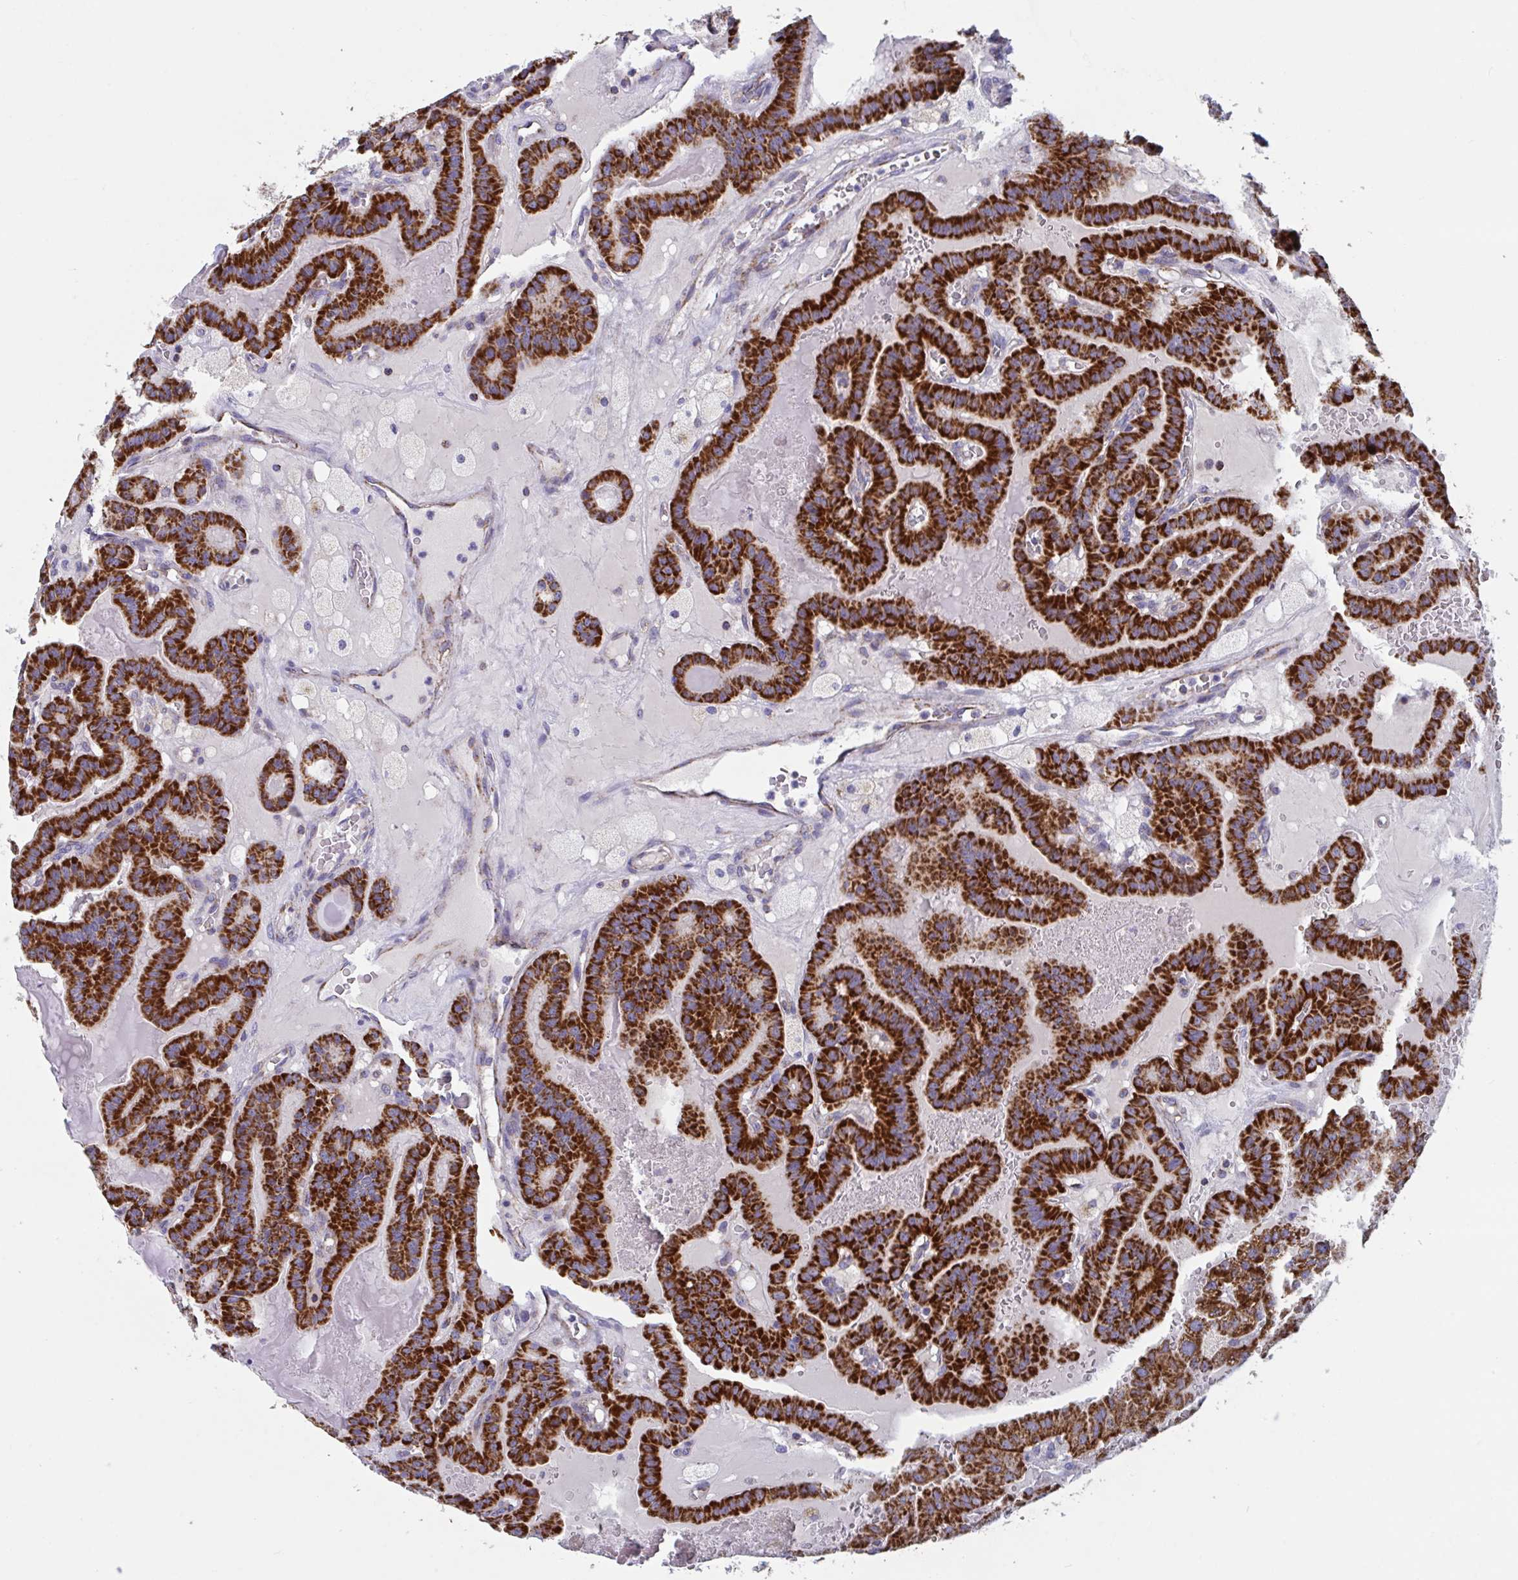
{"staining": {"intensity": "strong", "quantity": ">75%", "location": "cytoplasmic/membranous"}, "tissue": "thyroid cancer", "cell_type": "Tumor cells", "image_type": "cancer", "snomed": [{"axis": "morphology", "description": "Papillary adenocarcinoma, NOS"}, {"axis": "topography", "description": "Thyroid gland"}], "caption": "High-magnification brightfield microscopy of thyroid papillary adenocarcinoma stained with DAB (brown) and counterstained with hematoxylin (blue). tumor cells exhibit strong cytoplasmic/membranous positivity is appreciated in about>75% of cells.", "gene": "BCAT2", "patient": {"sex": "male", "age": 87}}